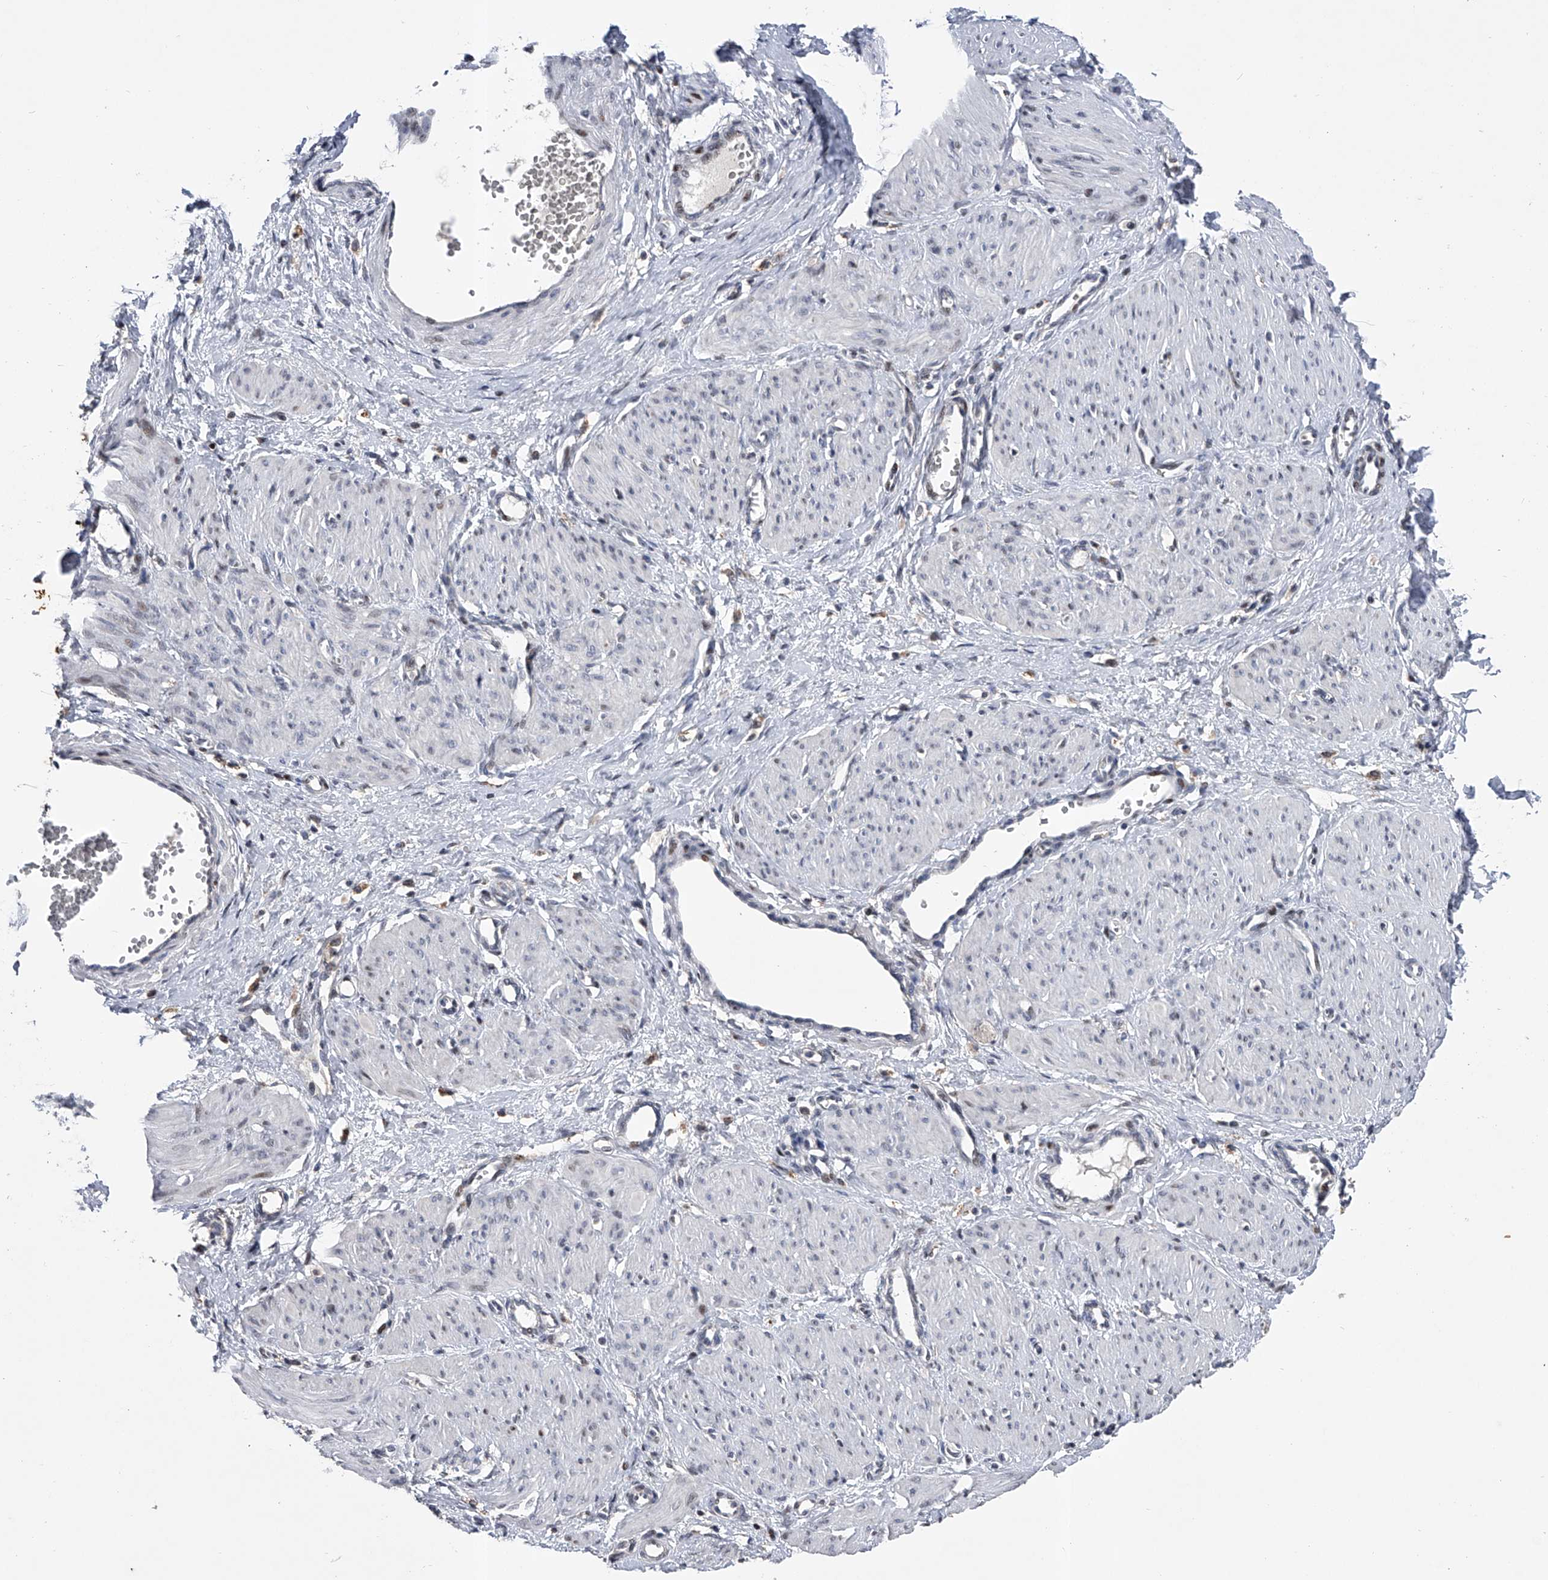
{"staining": {"intensity": "negative", "quantity": "none", "location": "none"}, "tissue": "smooth muscle", "cell_type": "Smooth muscle cells", "image_type": "normal", "snomed": [{"axis": "morphology", "description": "Normal tissue, NOS"}, {"axis": "topography", "description": "Endometrium"}], "caption": "Histopathology image shows no protein positivity in smooth muscle cells of normal smooth muscle. The staining is performed using DAB brown chromogen with nuclei counter-stained in using hematoxylin.", "gene": "RWDD2A", "patient": {"sex": "female", "age": 33}}